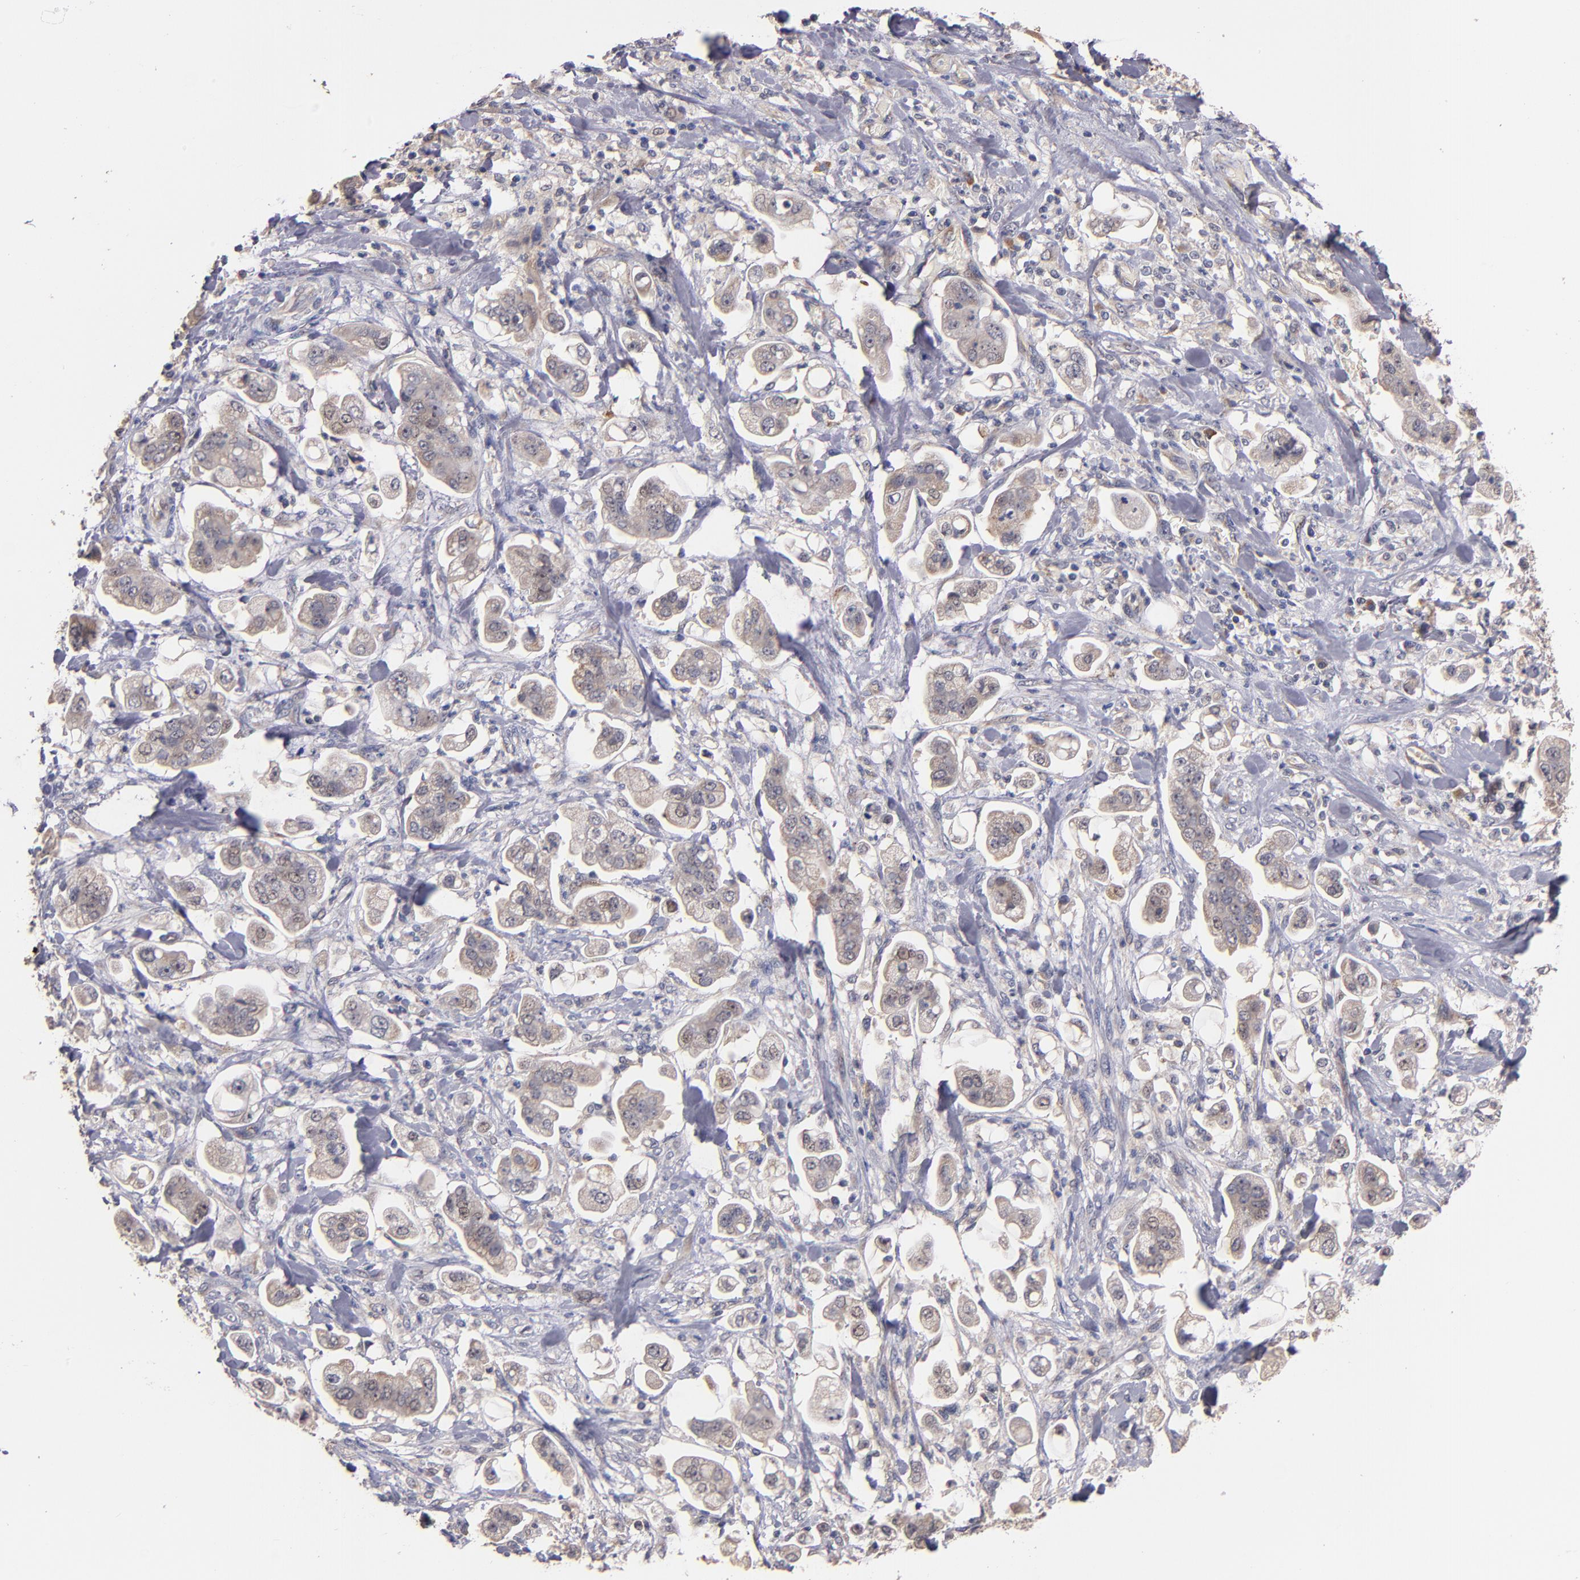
{"staining": {"intensity": "weak", "quantity": "25%-75%", "location": "cytoplasmic/membranous"}, "tissue": "stomach cancer", "cell_type": "Tumor cells", "image_type": "cancer", "snomed": [{"axis": "morphology", "description": "Adenocarcinoma, NOS"}, {"axis": "topography", "description": "Stomach"}], "caption": "Immunohistochemistry of stomach cancer (adenocarcinoma) shows low levels of weak cytoplasmic/membranous positivity in about 25%-75% of tumor cells.", "gene": "DIABLO", "patient": {"sex": "male", "age": 62}}